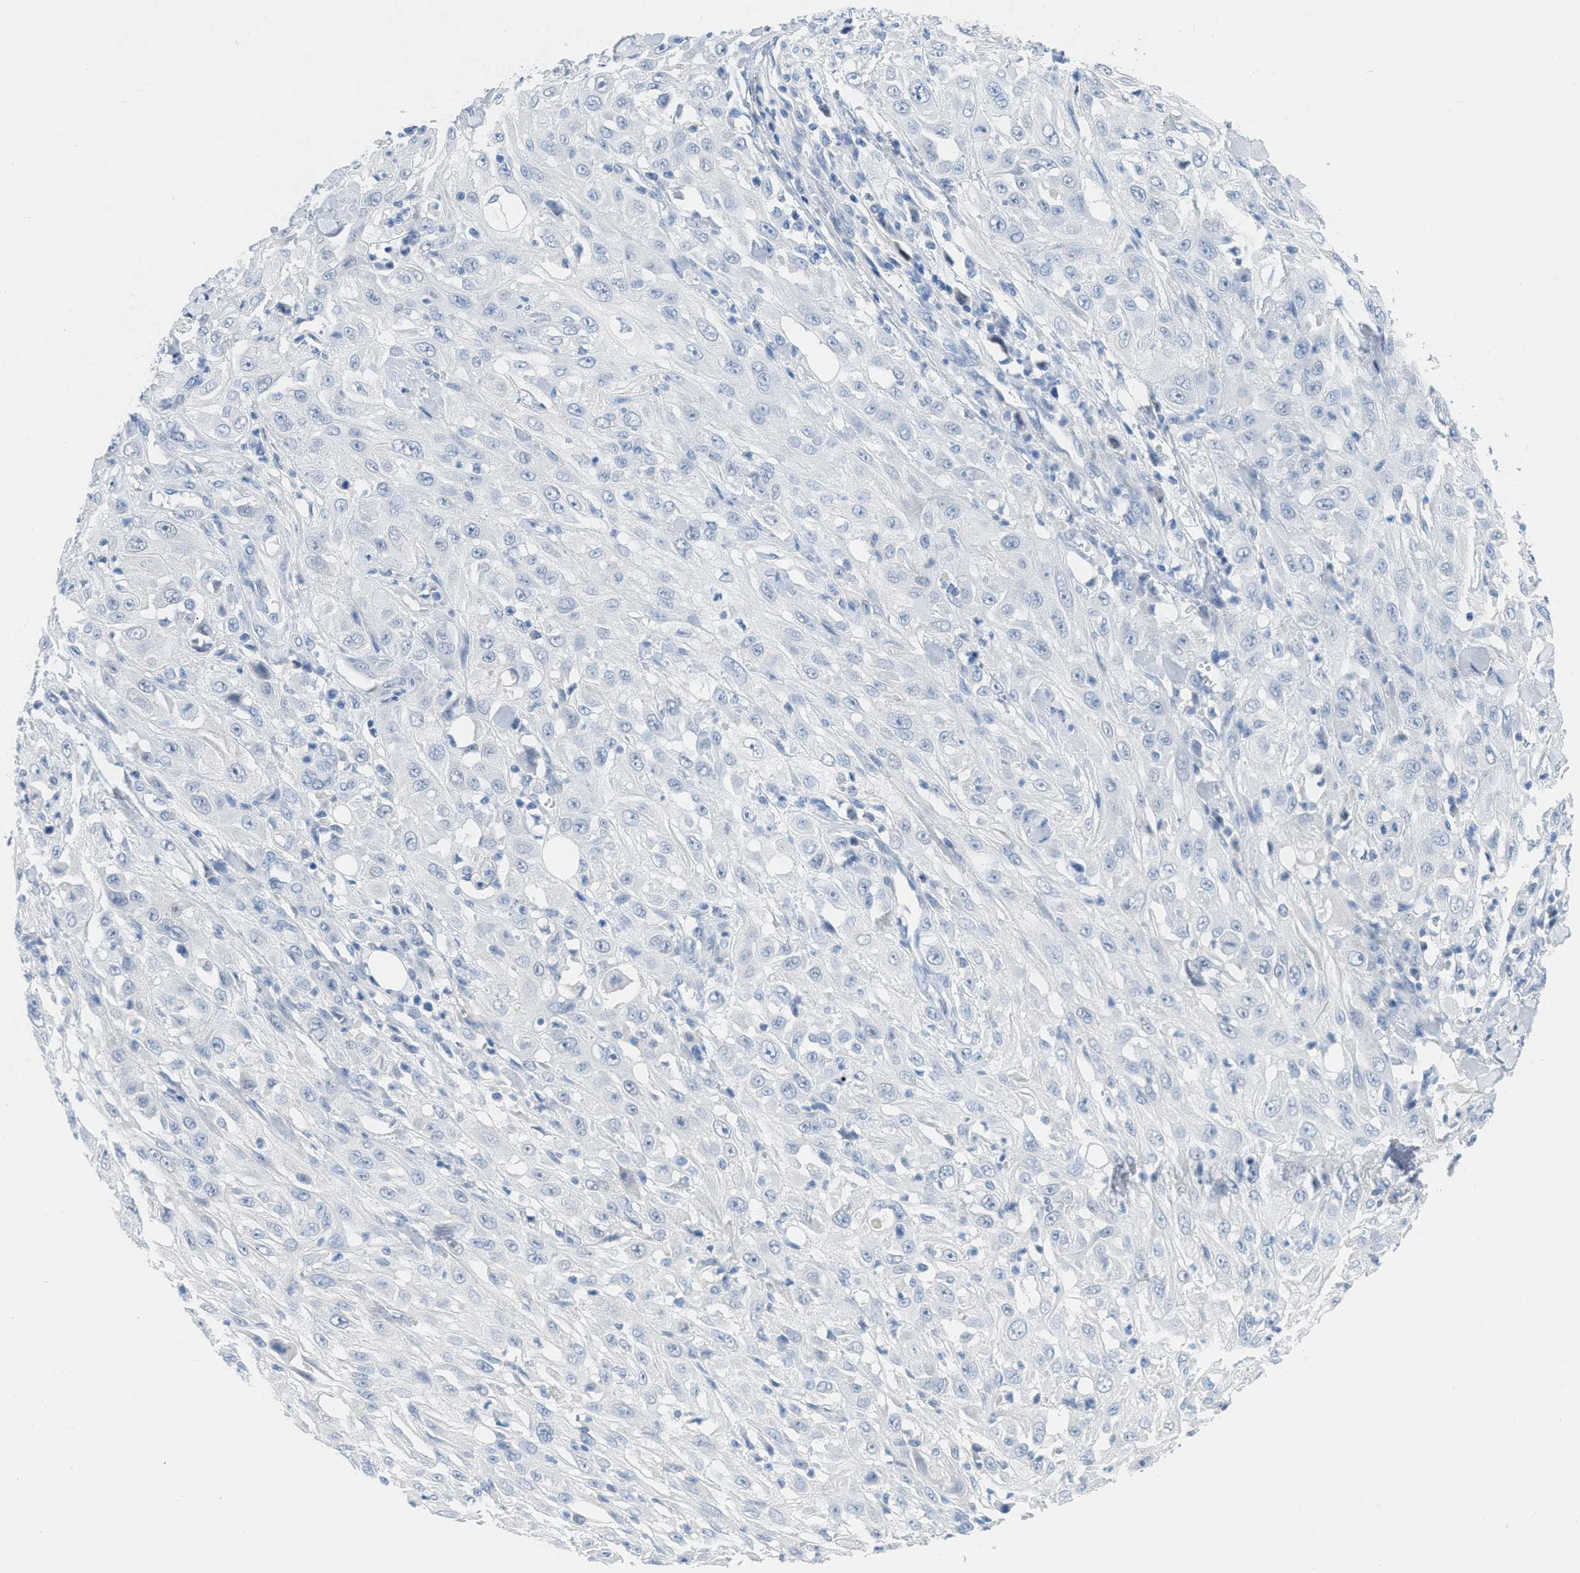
{"staining": {"intensity": "negative", "quantity": "none", "location": "none"}, "tissue": "skin cancer", "cell_type": "Tumor cells", "image_type": "cancer", "snomed": [{"axis": "morphology", "description": "Squamous cell carcinoma, NOS"}, {"axis": "morphology", "description": "Squamous cell carcinoma, metastatic, NOS"}, {"axis": "topography", "description": "Skin"}, {"axis": "topography", "description": "Lymph node"}], "caption": "Tumor cells are negative for protein expression in human skin squamous cell carcinoma. (DAB (3,3'-diaminobenzidine) IHC, high magnification).", "gene": "HSF2", "patient": {"sex": "male", "age": 75}}